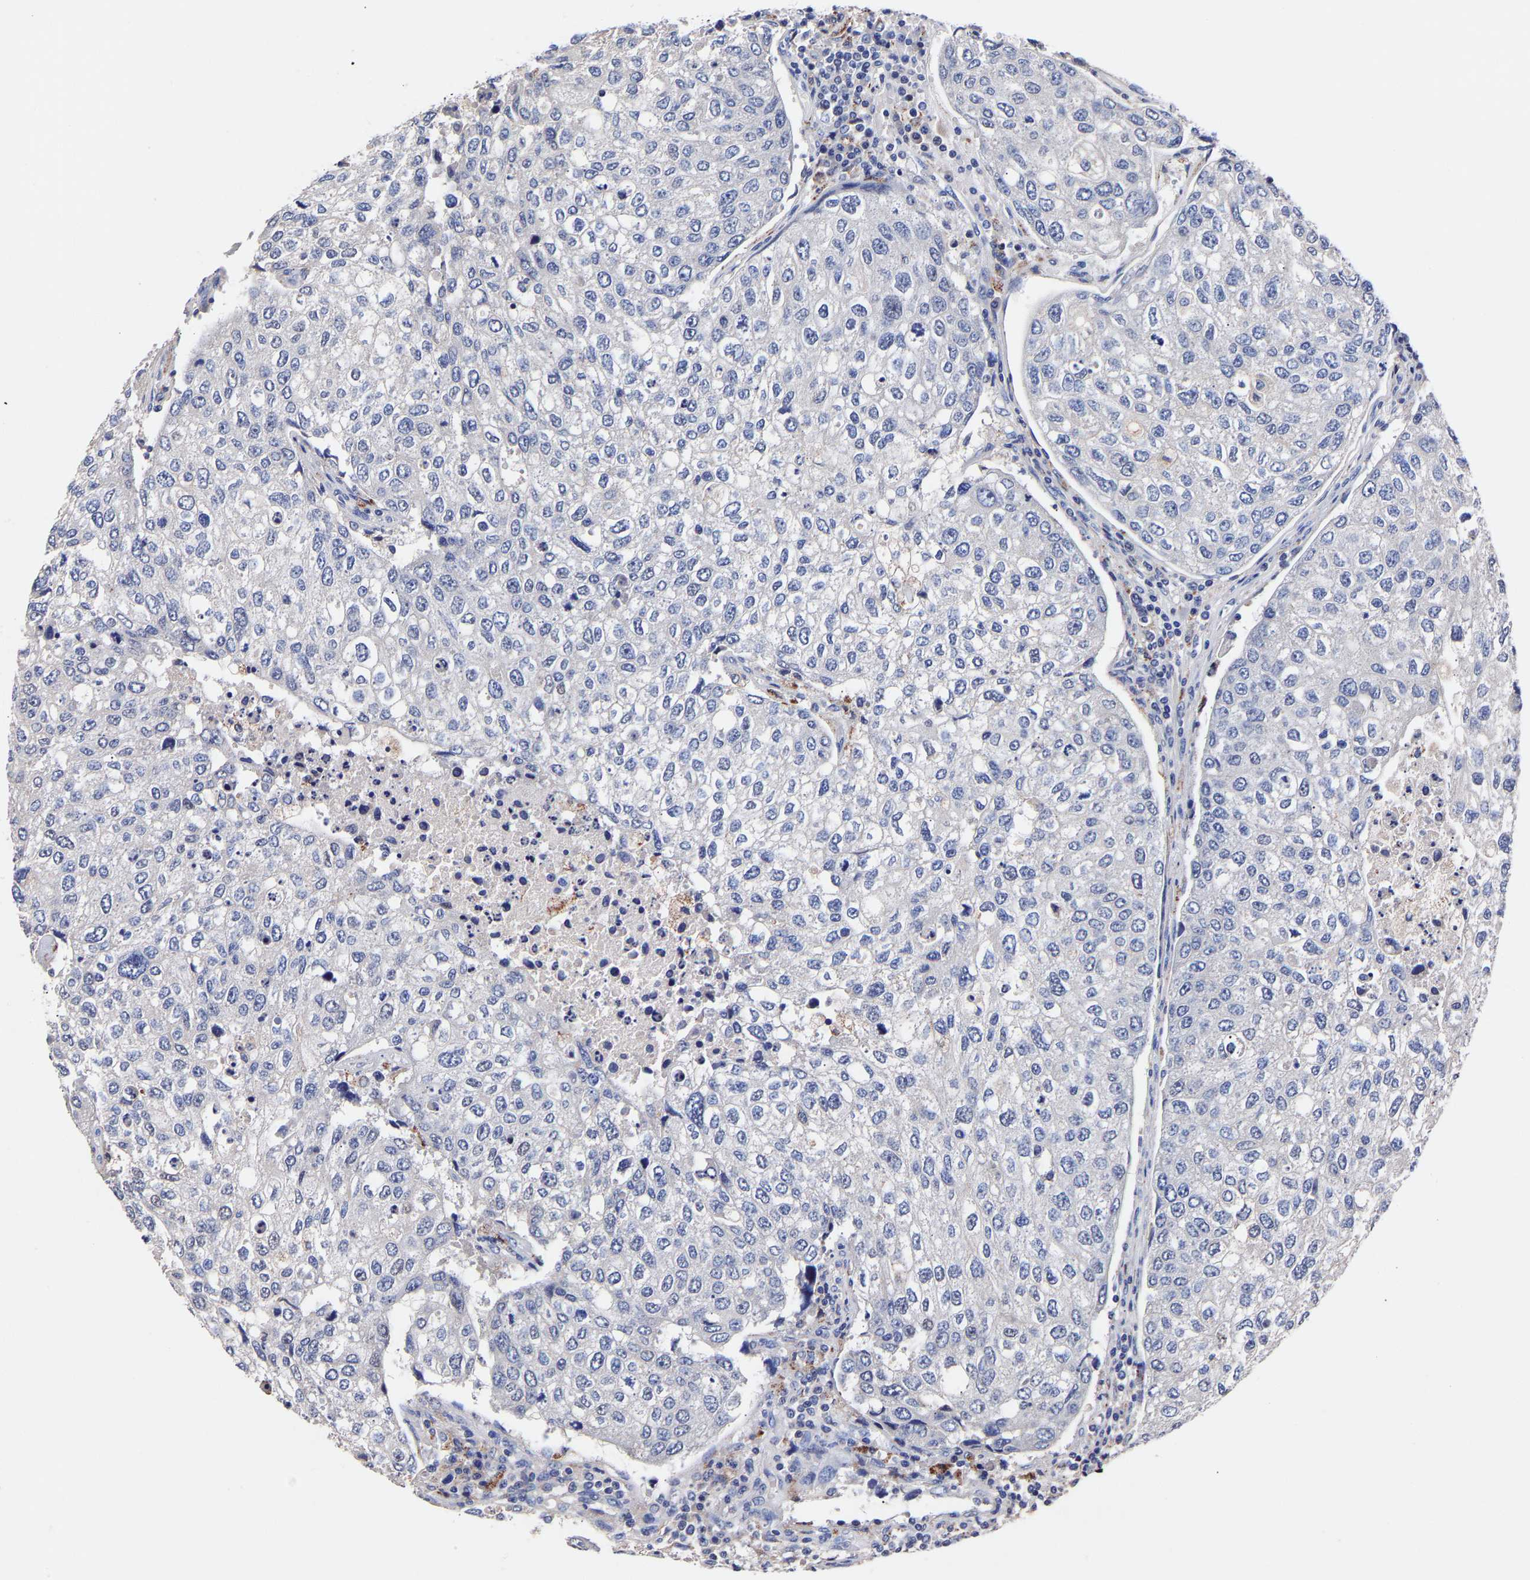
{"staining": {"intensity": "weak", "quantity": "<25%", "location": "nuclear"}, "tissue": "urothelial cancer", "cell_type": "Tumor cells", "image_type": "cancer", "snomed": [{"axis": "morphology", "description": "Urothelial carcinoma, High grade"}, {"axis": "topography", "description": "Lymph node"}, {"axis": "topography", "description": "Urinary bladder"}], "caption": "A micrograph of urothelial cancer stained for a protein exhibits no brown staining in tumor cells. The staining was performed using DAB to visualize the protein expression in brown, while the nuclei were stained in blue with hematoxylin (Magnification: 20x).", "gene": "SEM1", "patient": {"sex": "male", "age": 51}}